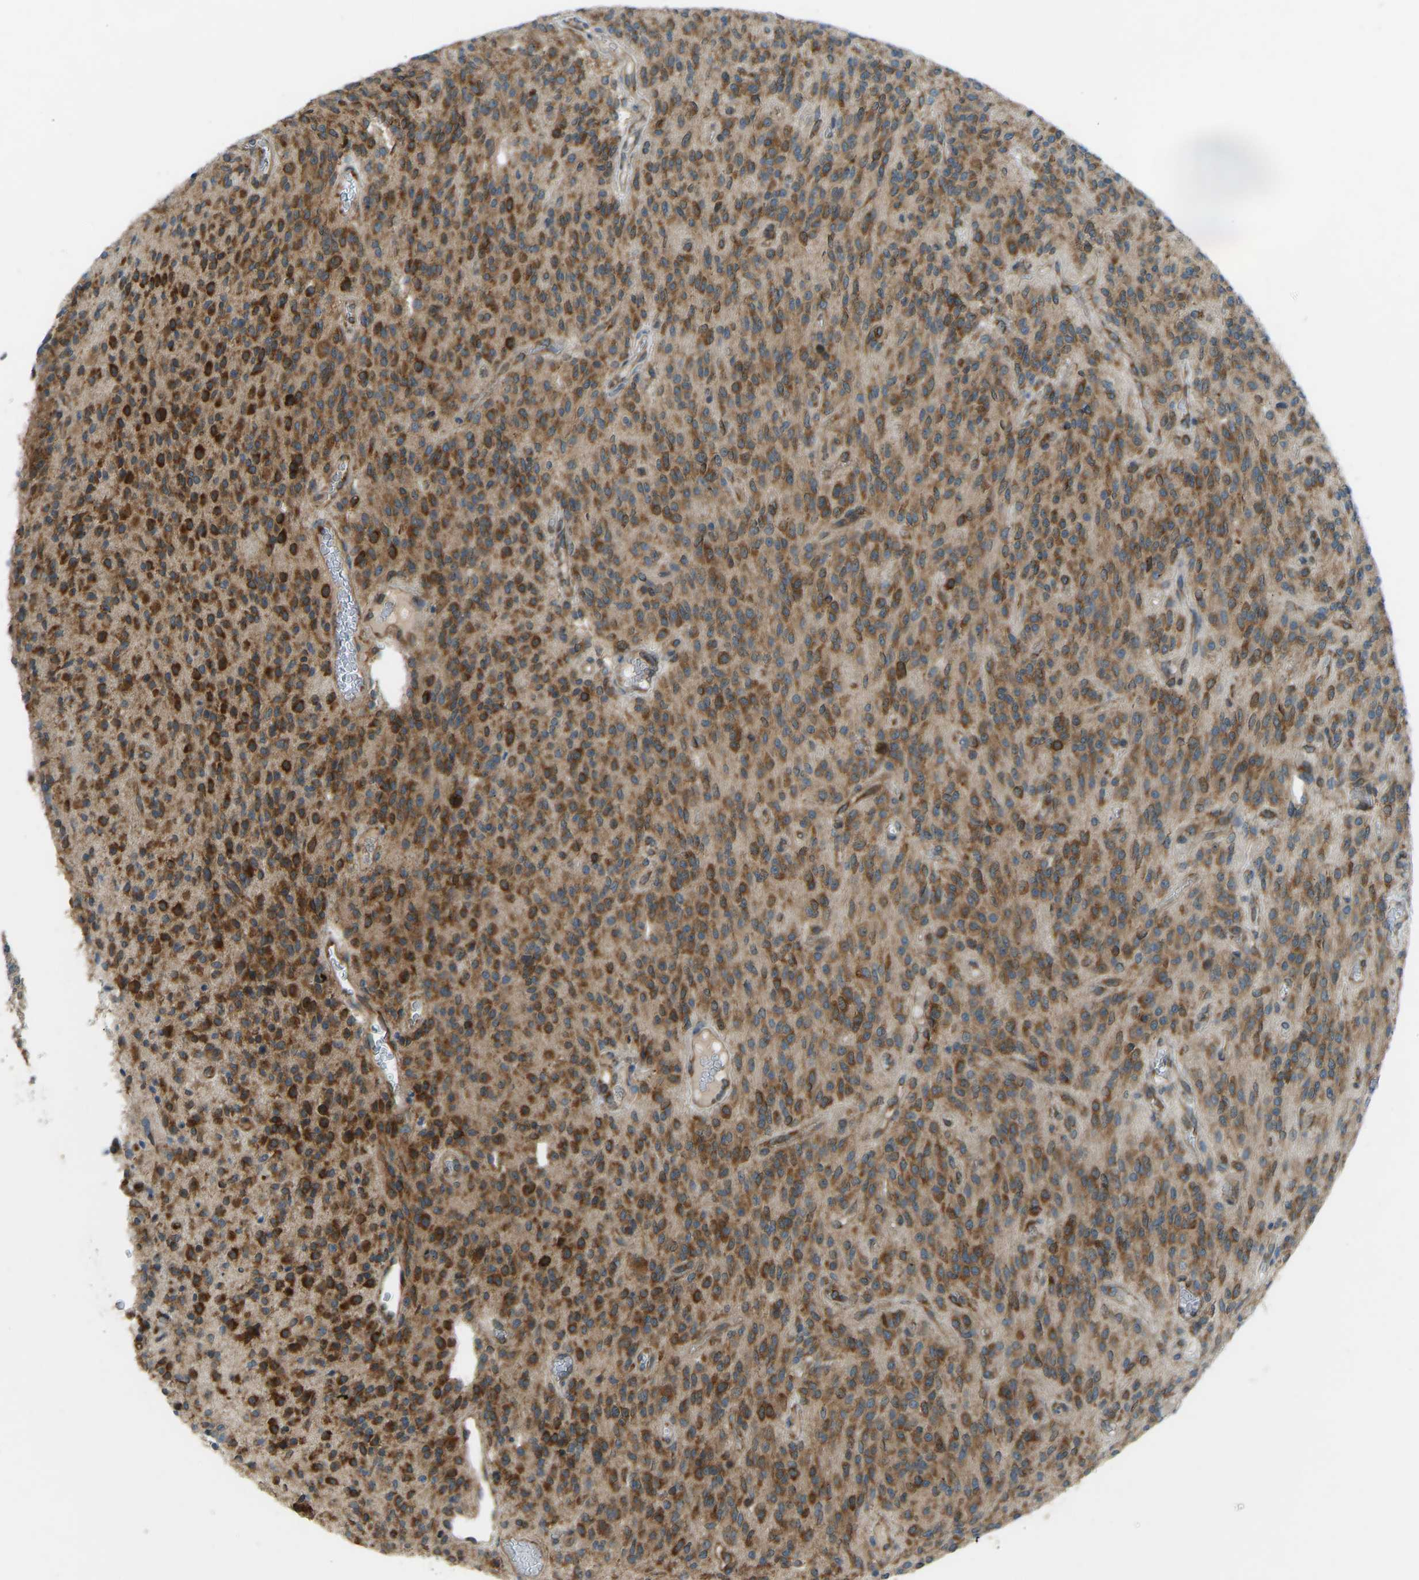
{"staining": {"intensity": "strong", "quantity": ">75%", "location": "cytoplasmic/membranous"}, "tissue": "glioma", "cell_type": "Tumor cells", "image_type": "cancer", "snomed": [{"axis": "morphology", "description": "Glioma, malignant, High grade"}, {"axis": "topography", "description": "Brain"}], "caption": "Immunohistochemical staining of human glioma reveals high levels of strong cytoplasmic/membranous expression in approximately >75% of tumor cells.", "gene": "STAU2", "patient": {"sex": "male", "age": 34}}